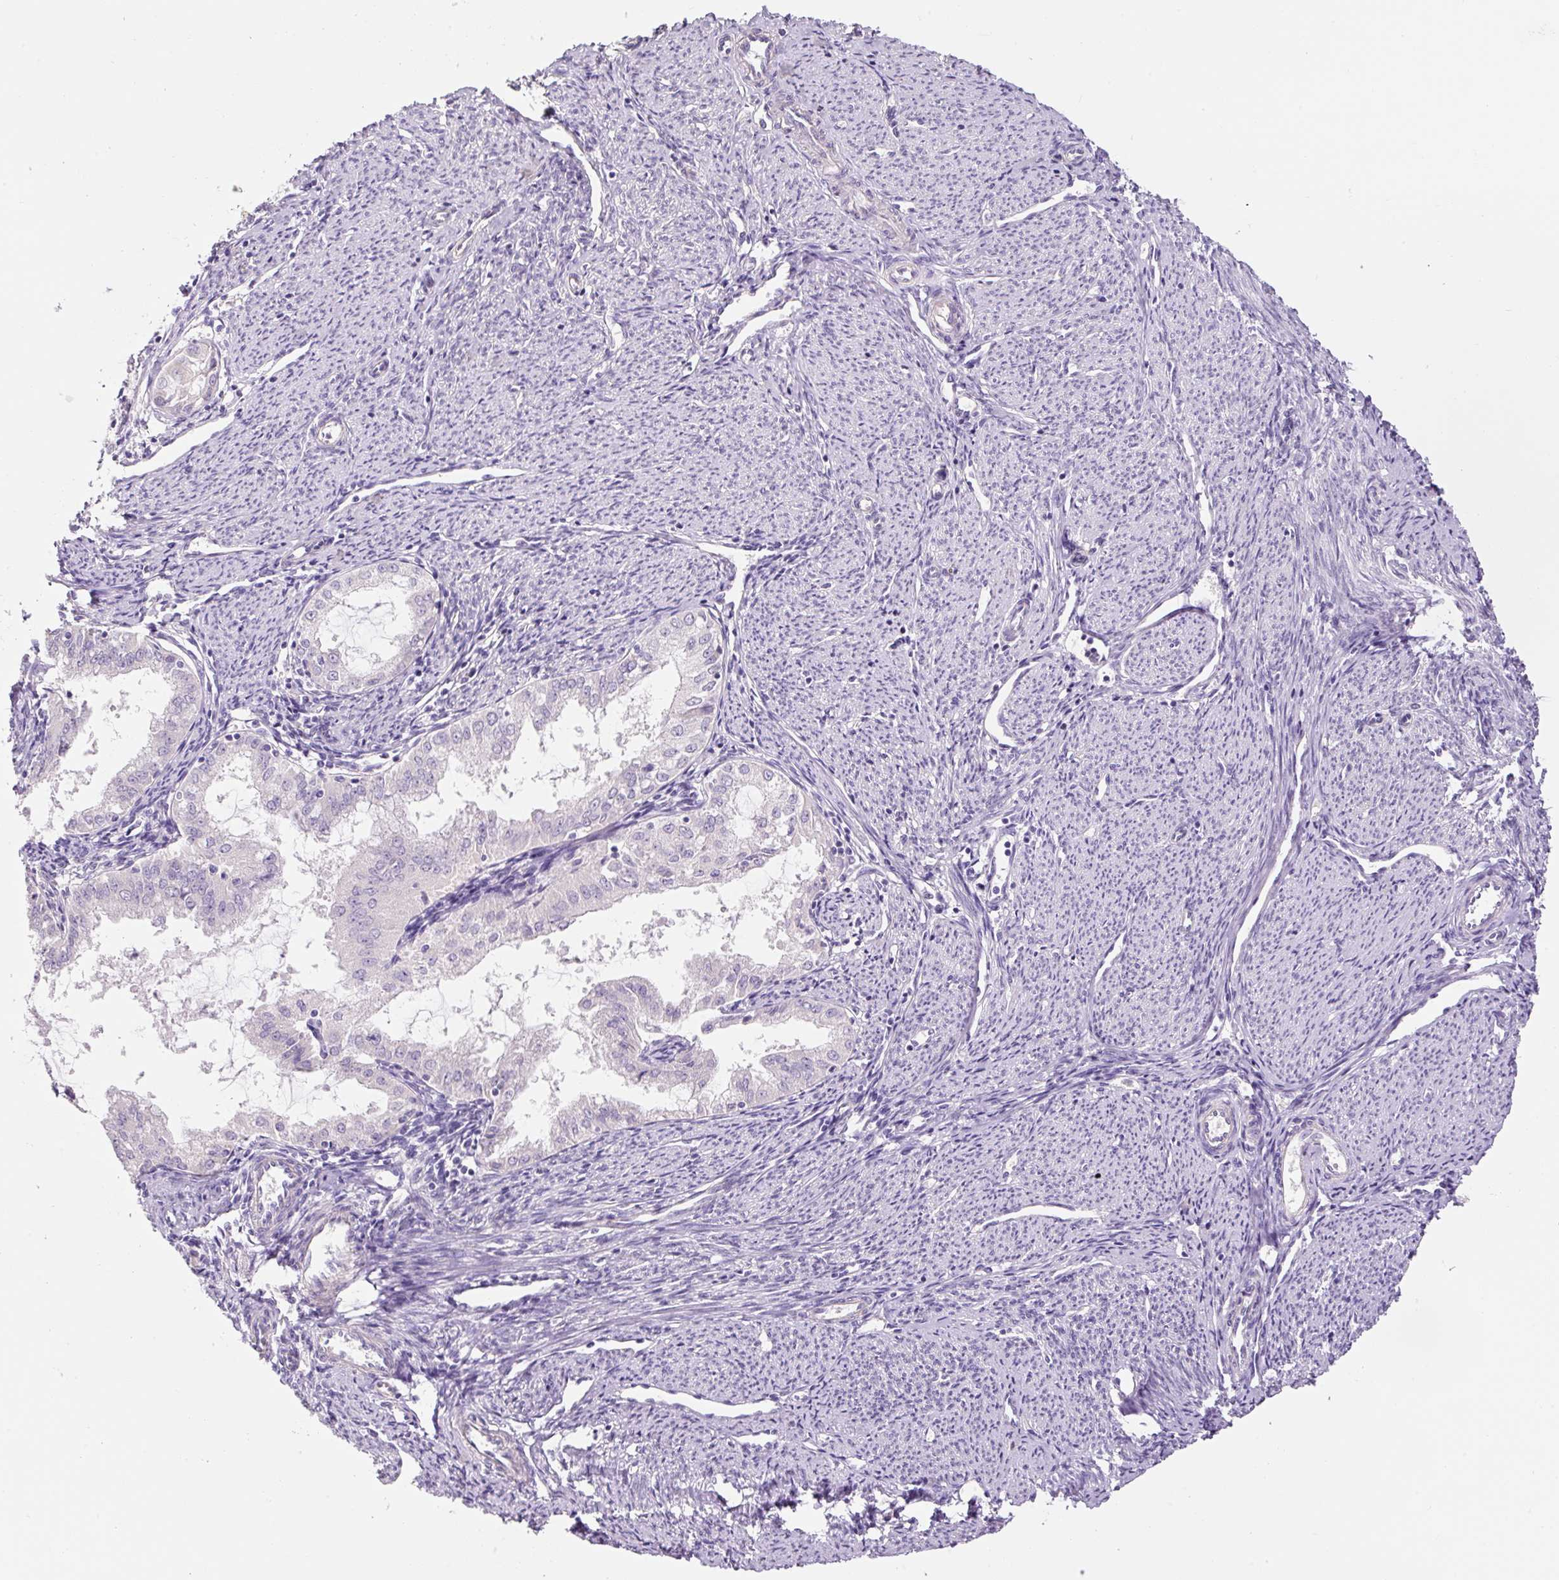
{"staining": {"intensity": "negative", "quantity": "none", "location": "none"}, "tissue": "endometrial cancer", "cell_type": "Tumor cells", "image_type": "cancer", "snomed": [{"axis": "morphology", "description": "Adenocarcinoma, NOS"}, {"axis": "topography", "description": "Endometrium"}], "caption": "Tumor cells show no significant staining in endometrial cancer.", "gene": "SYP", "patient": {"sex": "female", "age": 70}}